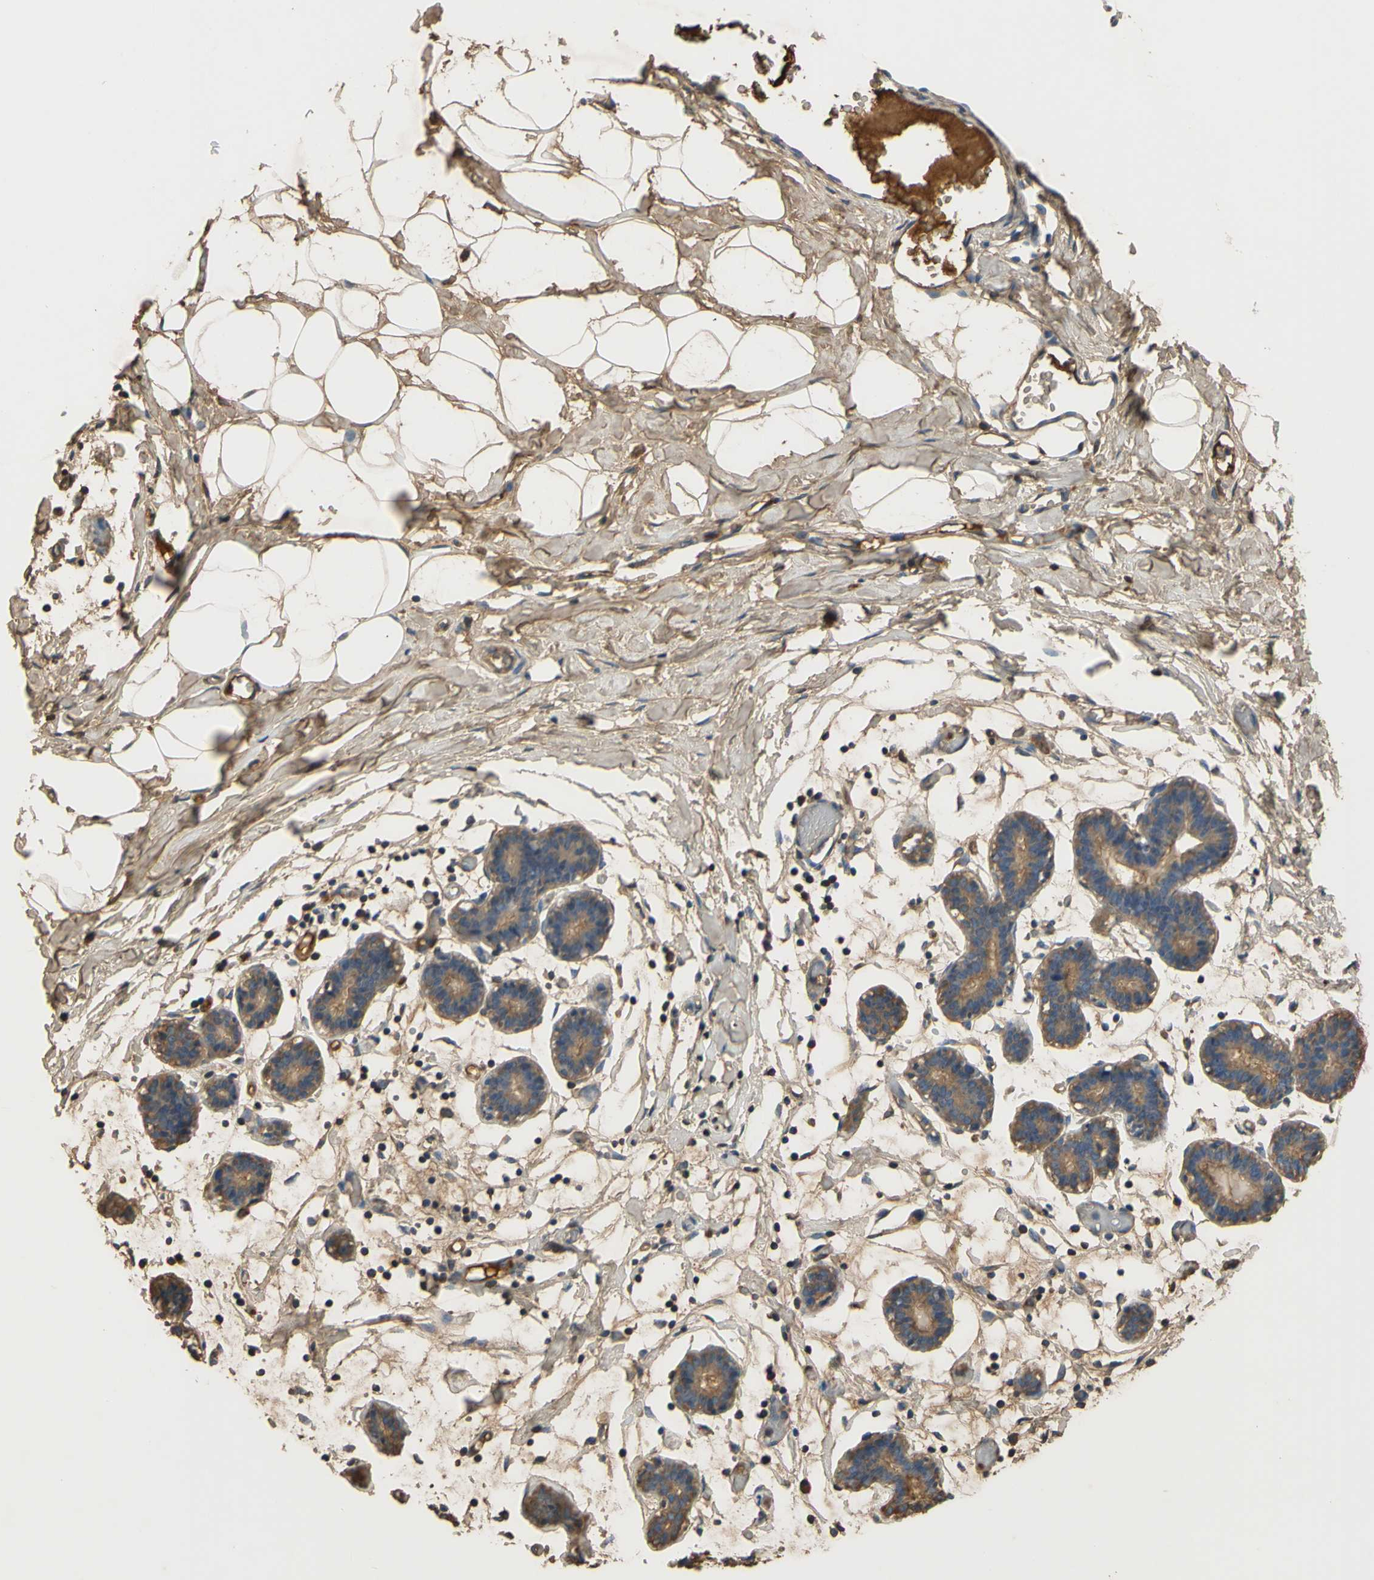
{"staining": {"intensity": "moderate", "quantity": ">75%", "location": "cytoplasmic/membranous"}, "tissue": "breast", "cell_type": "Adipocytes", "image_type": "normal", "snomed": [{"axis": "morphology", "description": "Normal tissue, NOS"}, {"axis": "topography", "description": "Breast"}], "caption": "Immunohistochemistry (IHC) histopathology image of benign human breast stained for a protein (brown), which shows medium levels of moderate cytoplasmic/membranous staining in approximately >75% of adipocytes.", "gene": "TIMP2", "patient": {"sex": "female", "age": 27}}